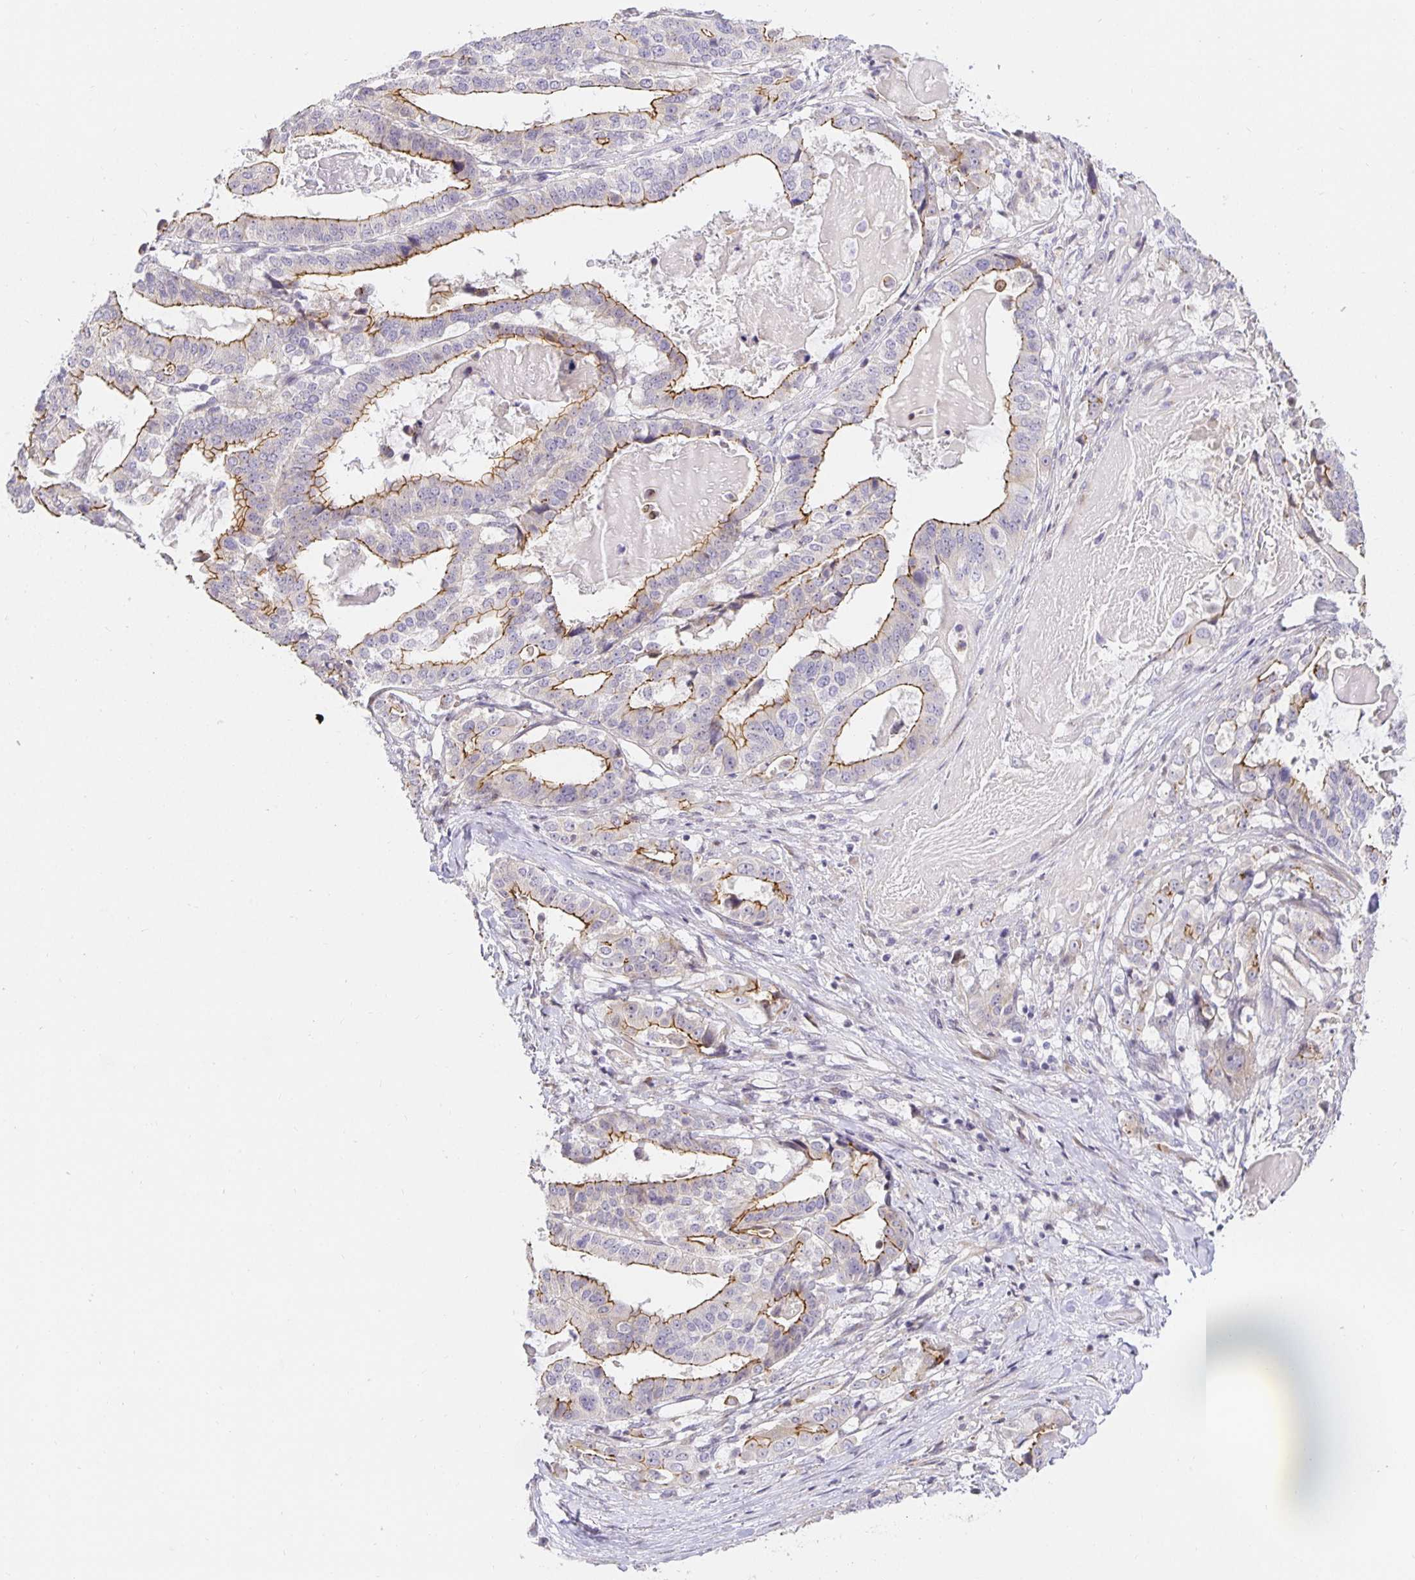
{"staining": {"intensity": "moderate", "quantity": "25%-75%", "location": "cytoplasmic/membranous"}, "tissue": "stomach cancer", "cell_type": "Tumor cells", "image_type": "cancer", "snomed": [{"axis": "morphology", "description": "Adenocarcinoma, NOS"}, {"axis": "topography", "description": "Stomach"}], "caption": "Immunohistochemical staining of human stomach cancer shows moderate cytoplasmic/membranous protein positivity in about 25%-75% of tumor cells.", "gene": "TJP3", "patient": {"sex": "male", "age": 48}}